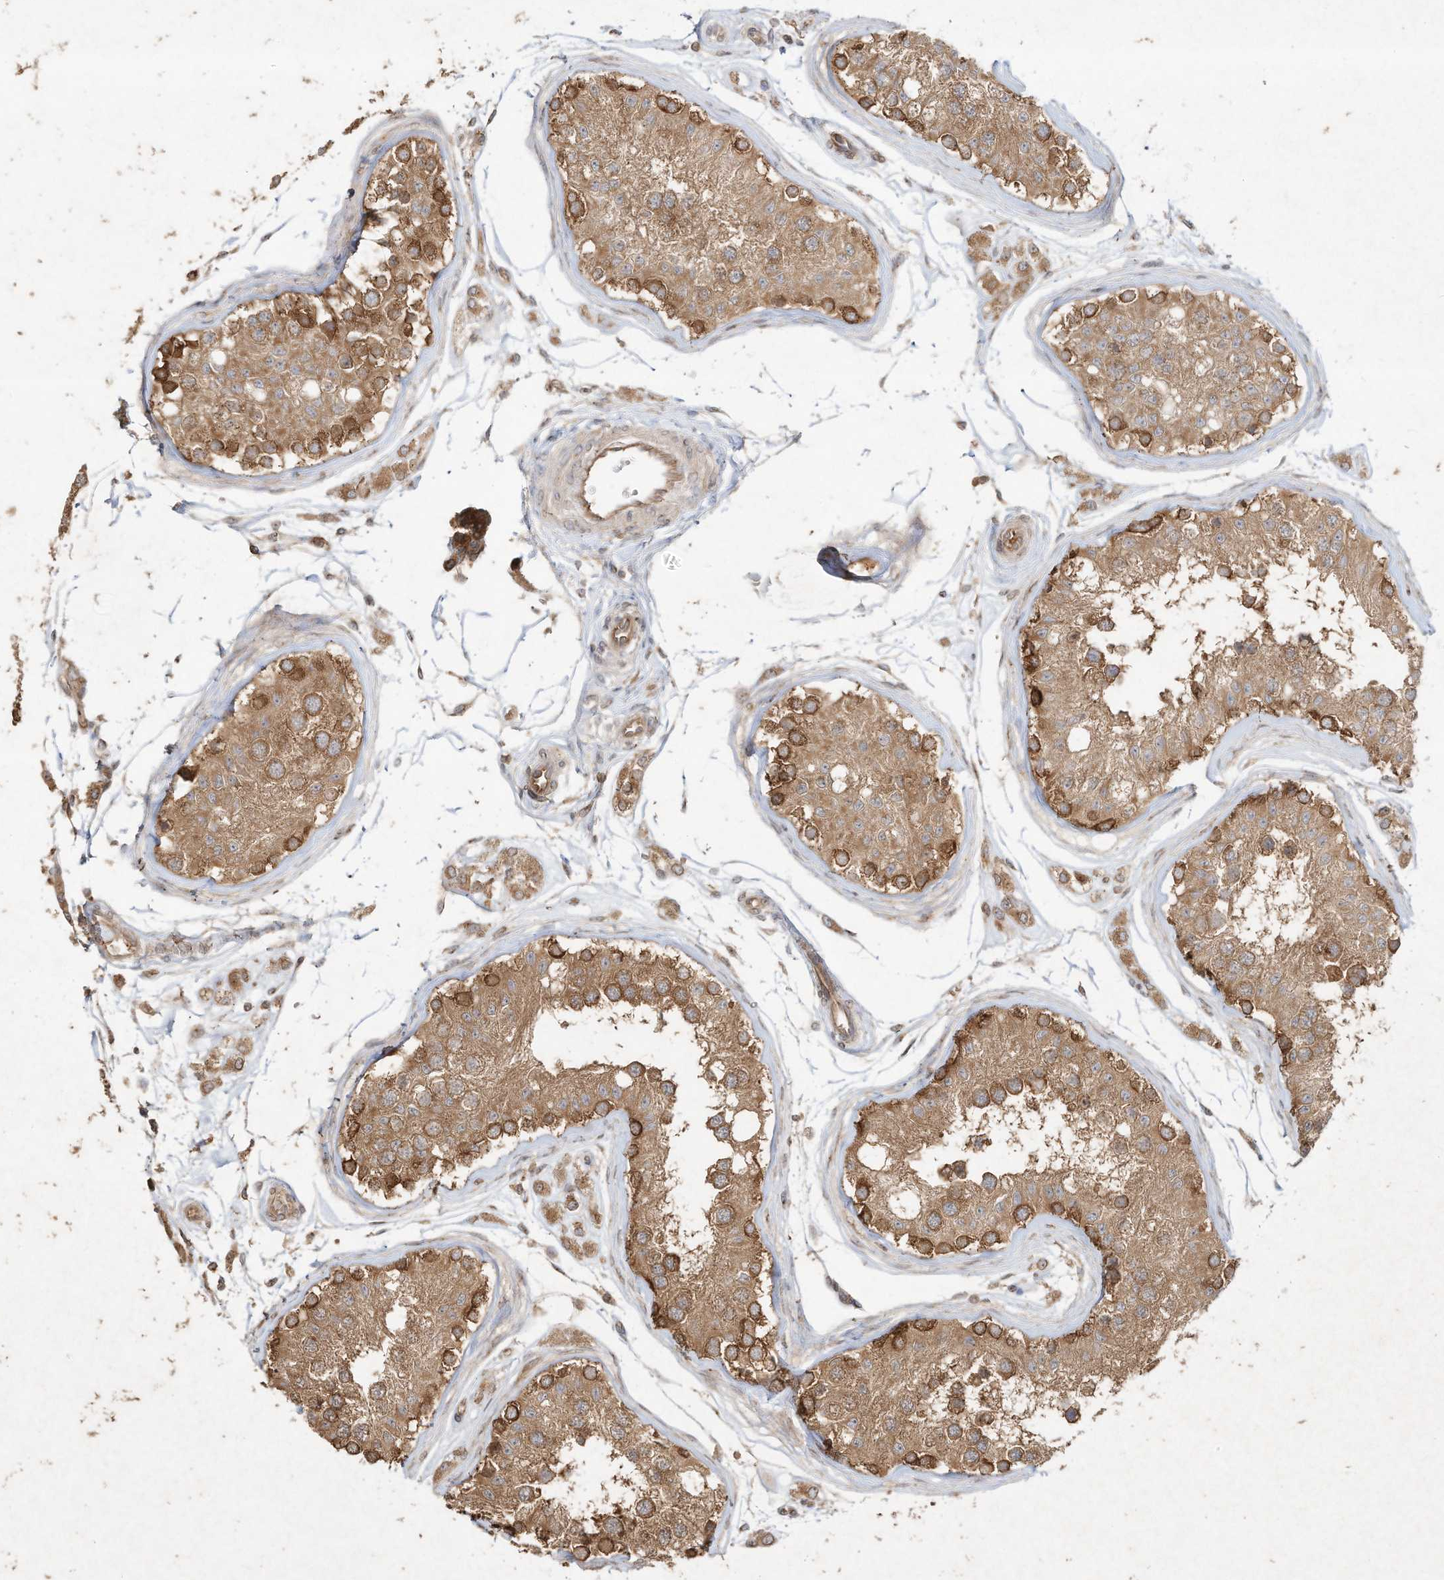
{"staining": {"intensity": "moderate", "quantity": ">75%", "location": "cytoplasmic/membranous"}, "tissue": "testis", "cell_type": "Cells in seminiferous ducts", "image_type": "normal", "snomed": [{"axis": "morphology", "description": "Normal tissue, NOS"}, {"axis": "morphology", "description": "Adenocarcinoma, metastatic, NOS"}, {"axis": "topography", "description": "Testis"}], "caption": "Protein staining demonstrates moderate cytoplasmic/membranous positivity in approximately >75% of cells in seminiferous ducts in normal testis. (DAB IHC, brown staining for protein, blue staining for nuclei).", "gene": "DYNC1I2", "patient": {"sex": "male", "age": 26}}